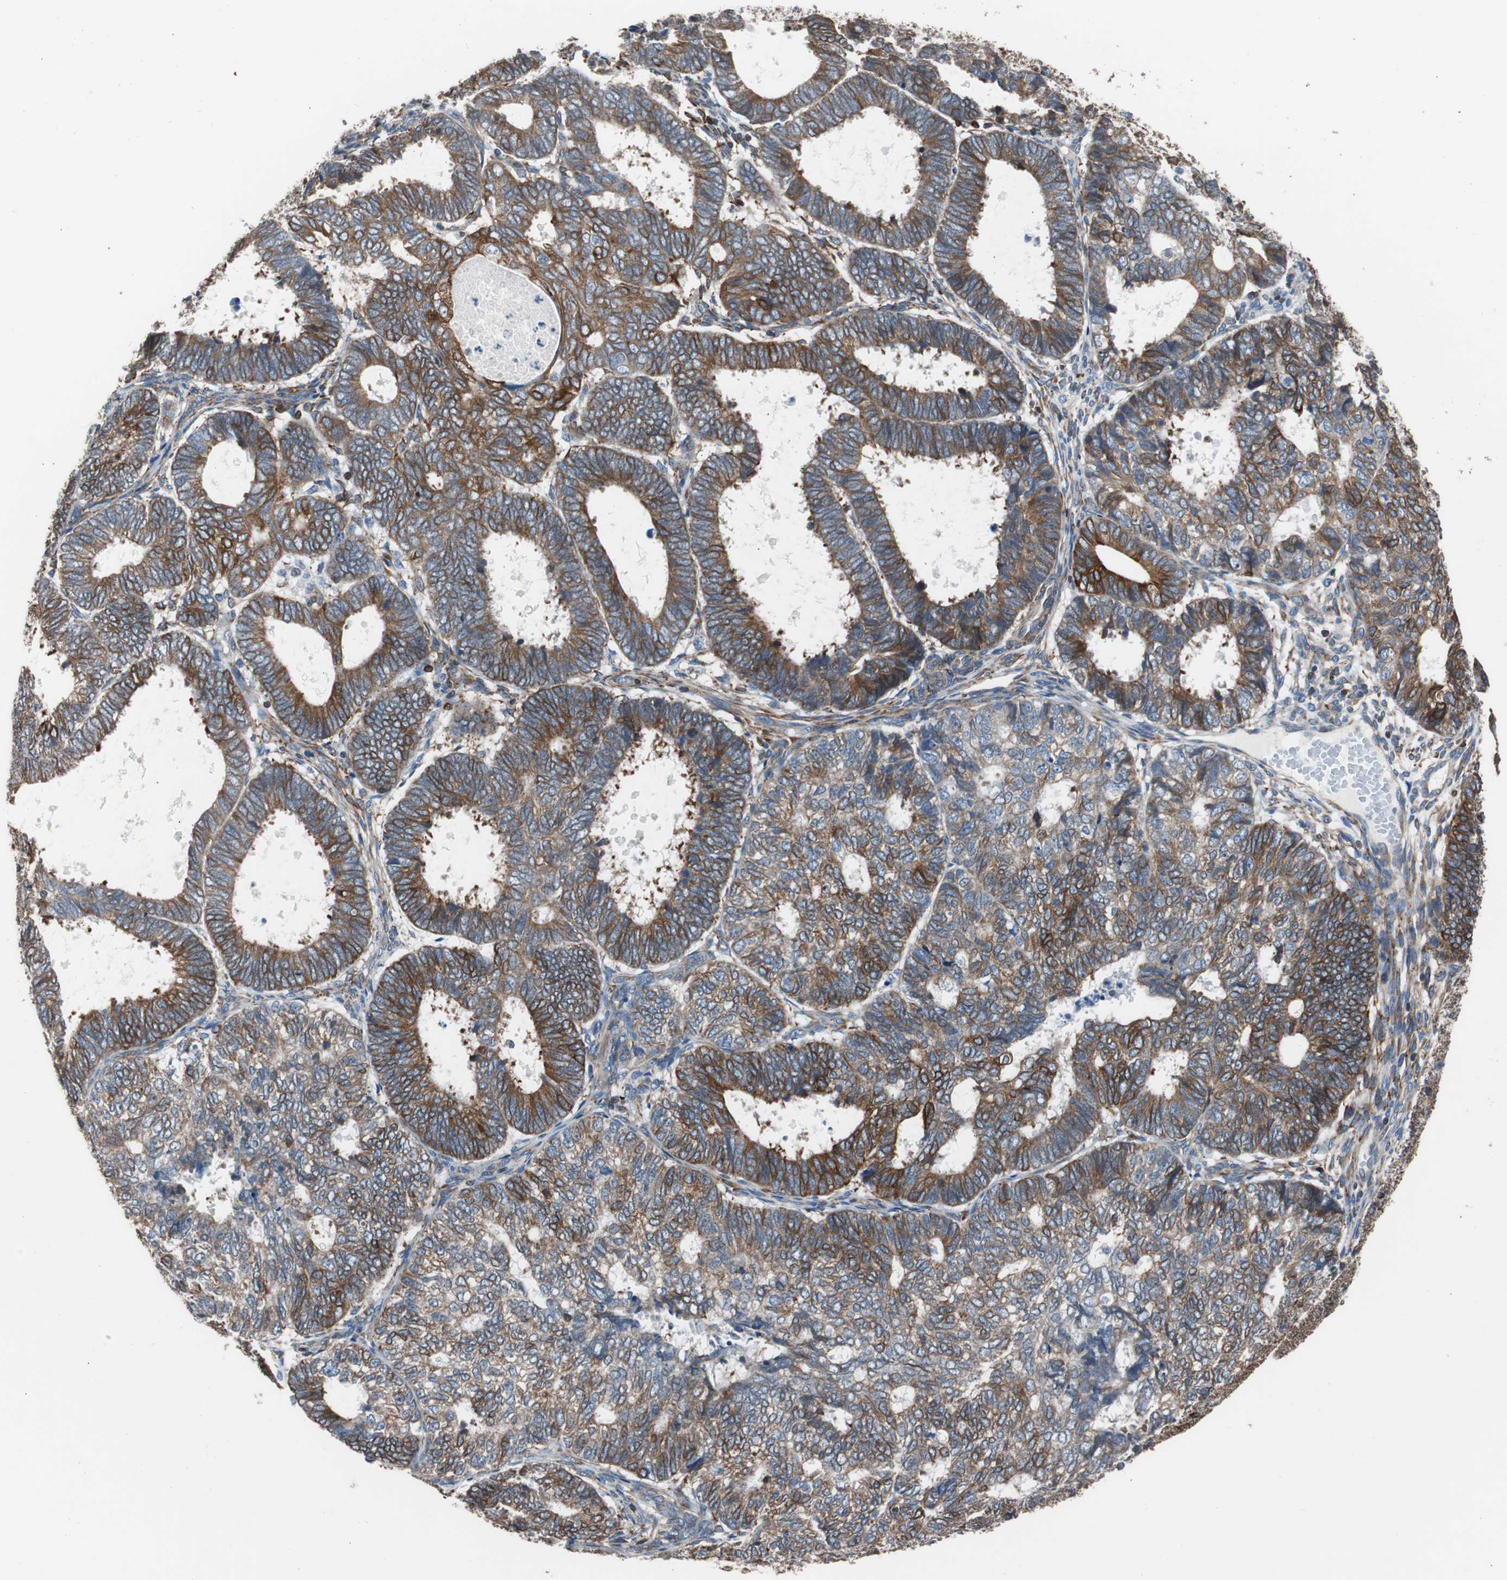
{"staining": {"intensity": "strong", "quantity": ">75%", "location": "cytoplasmic/membranous"}, "tissue": "endometrial cancer", "cell_type": "Tumor cells", "image_type": "cancer", "snomed": [{"axis": "morphology", "description": "Adenocarcinoma, NOS"}, {"axis": "topography", "description": "Uterus"}], "caption": "Approximately >75% of tumor cells in human endometrial adenocarcinoma reveal strong cytoplasmic/membranous protein positivity as visualized by brown immunohistochemical staining.", "gene": "PBXIP1", "patient": {"sex": "female", "age": 60}}